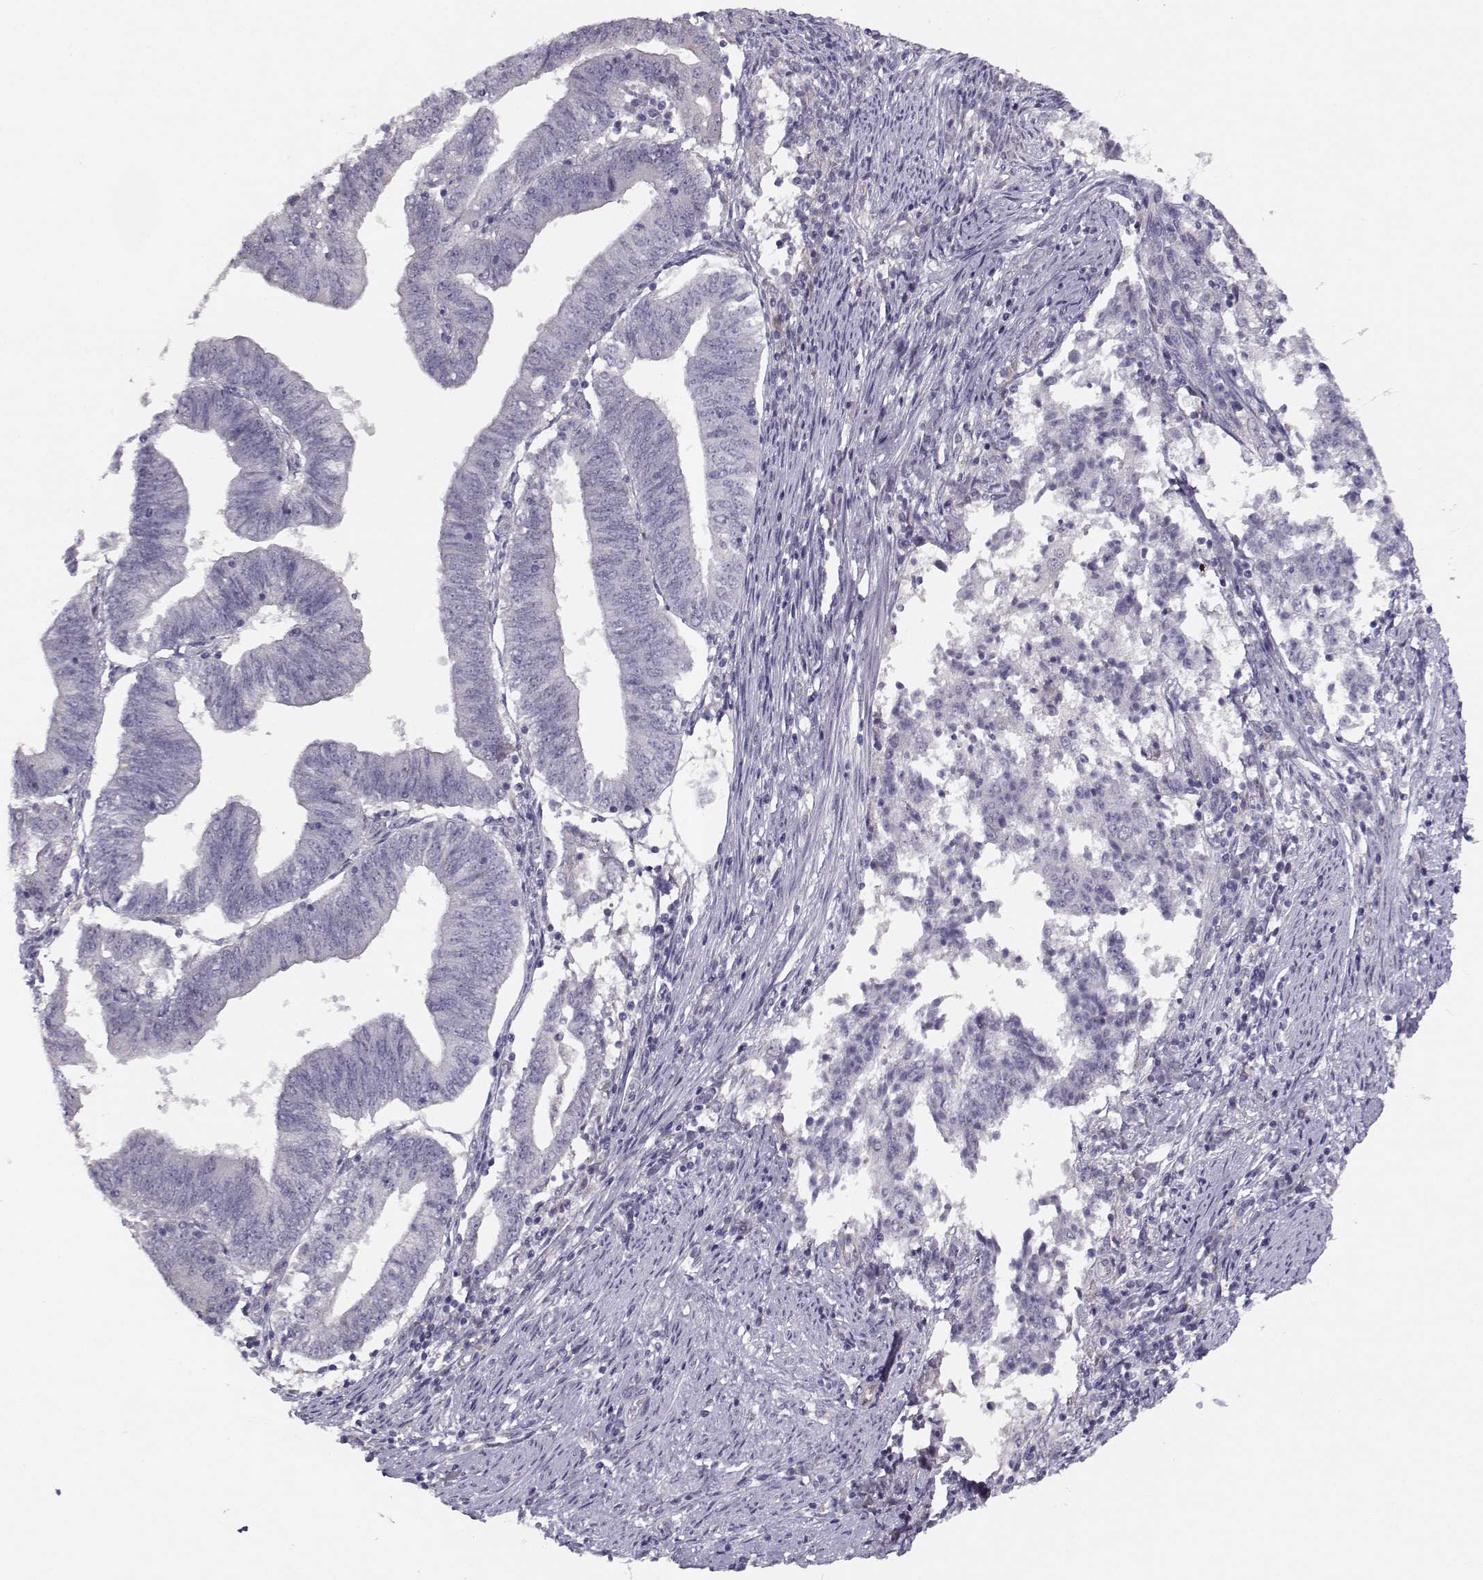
{"staining": {"intensity": "negative", "quantity": "none", "location": "none"}, "tissue": "endometrial cancer", "cell_type": "Tumor cells", "image_type": "cancer", "snomed": [{"axis": "morphology", "description": "Adenocarcinoma, NOS"}, {"axis": "topography", "description": "Endometrium"}], "caption": "Endometrial cancer (adenocarcinoma) stained for a protein using IHC exhibits no positivity tumor cells.", "gene": "TMEM145", "patient": {"sex": "female", "age": 82}}